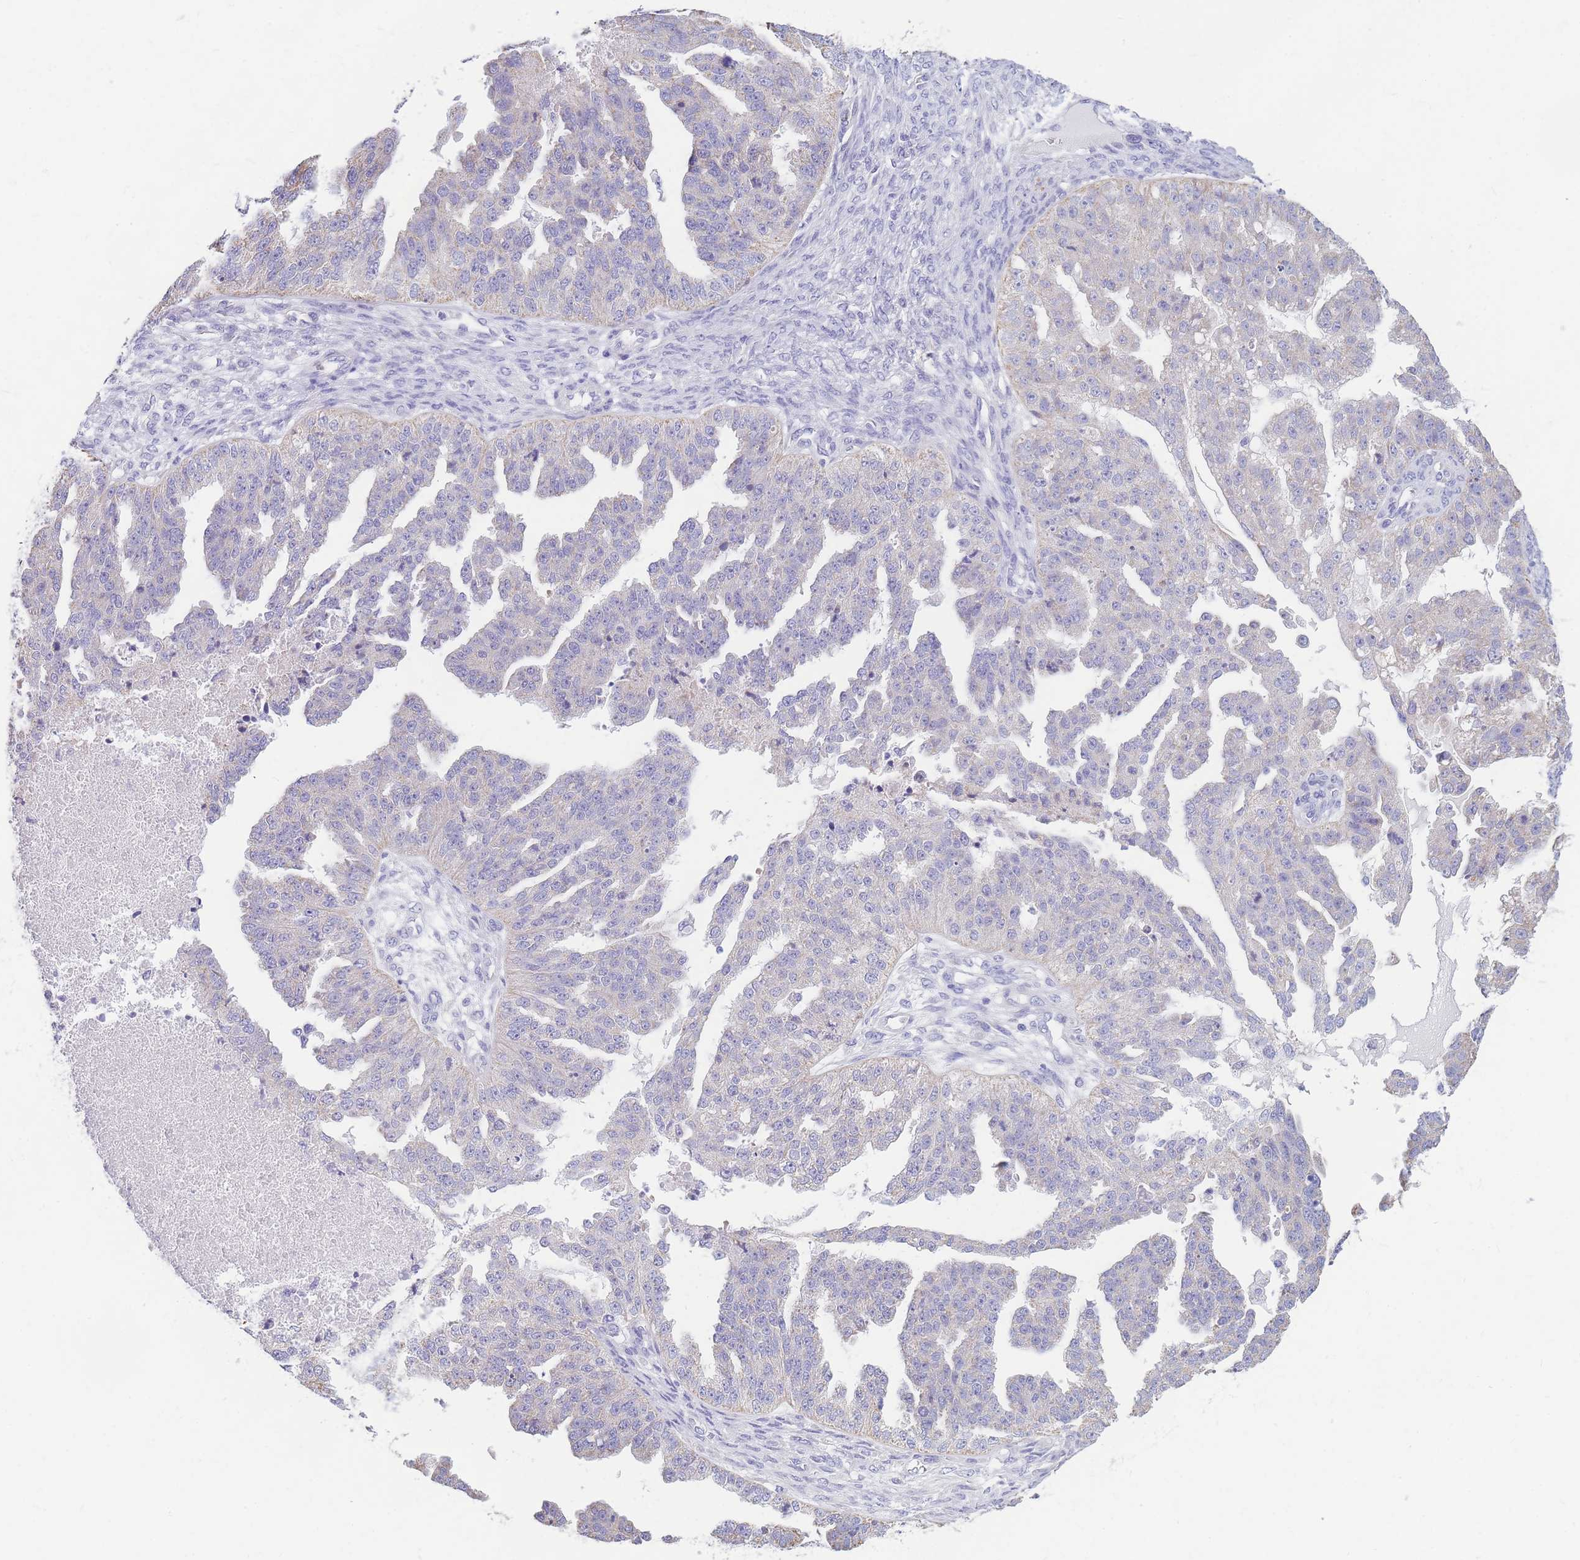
{"staining": {"intensity": "negative", "quantity": "none", "location": "none"}, "tissue": "ovarian cancer", "cell_type": "Tumor cells", "image_type": "cancer", "snomed": [{"axis": "morphology", "description": "Cystadenocarcinoma, serous, NOS"}, {"axis": "topography", "description": "Ovary"}], "caption": "High power microscopy image of an immunohistochemistry photomicrograph of serous cystadenocarcinoma (ovarian), revealing no significant expression in tumor cells. Brightfield microscopy of IHC stained with DAB (3,3'-diaminobenzidine) (brown) and hematoxylin (blue), captured at high magnification.", "gene": "DHRS11", "patient": {"sex": "female", "age": 58}}